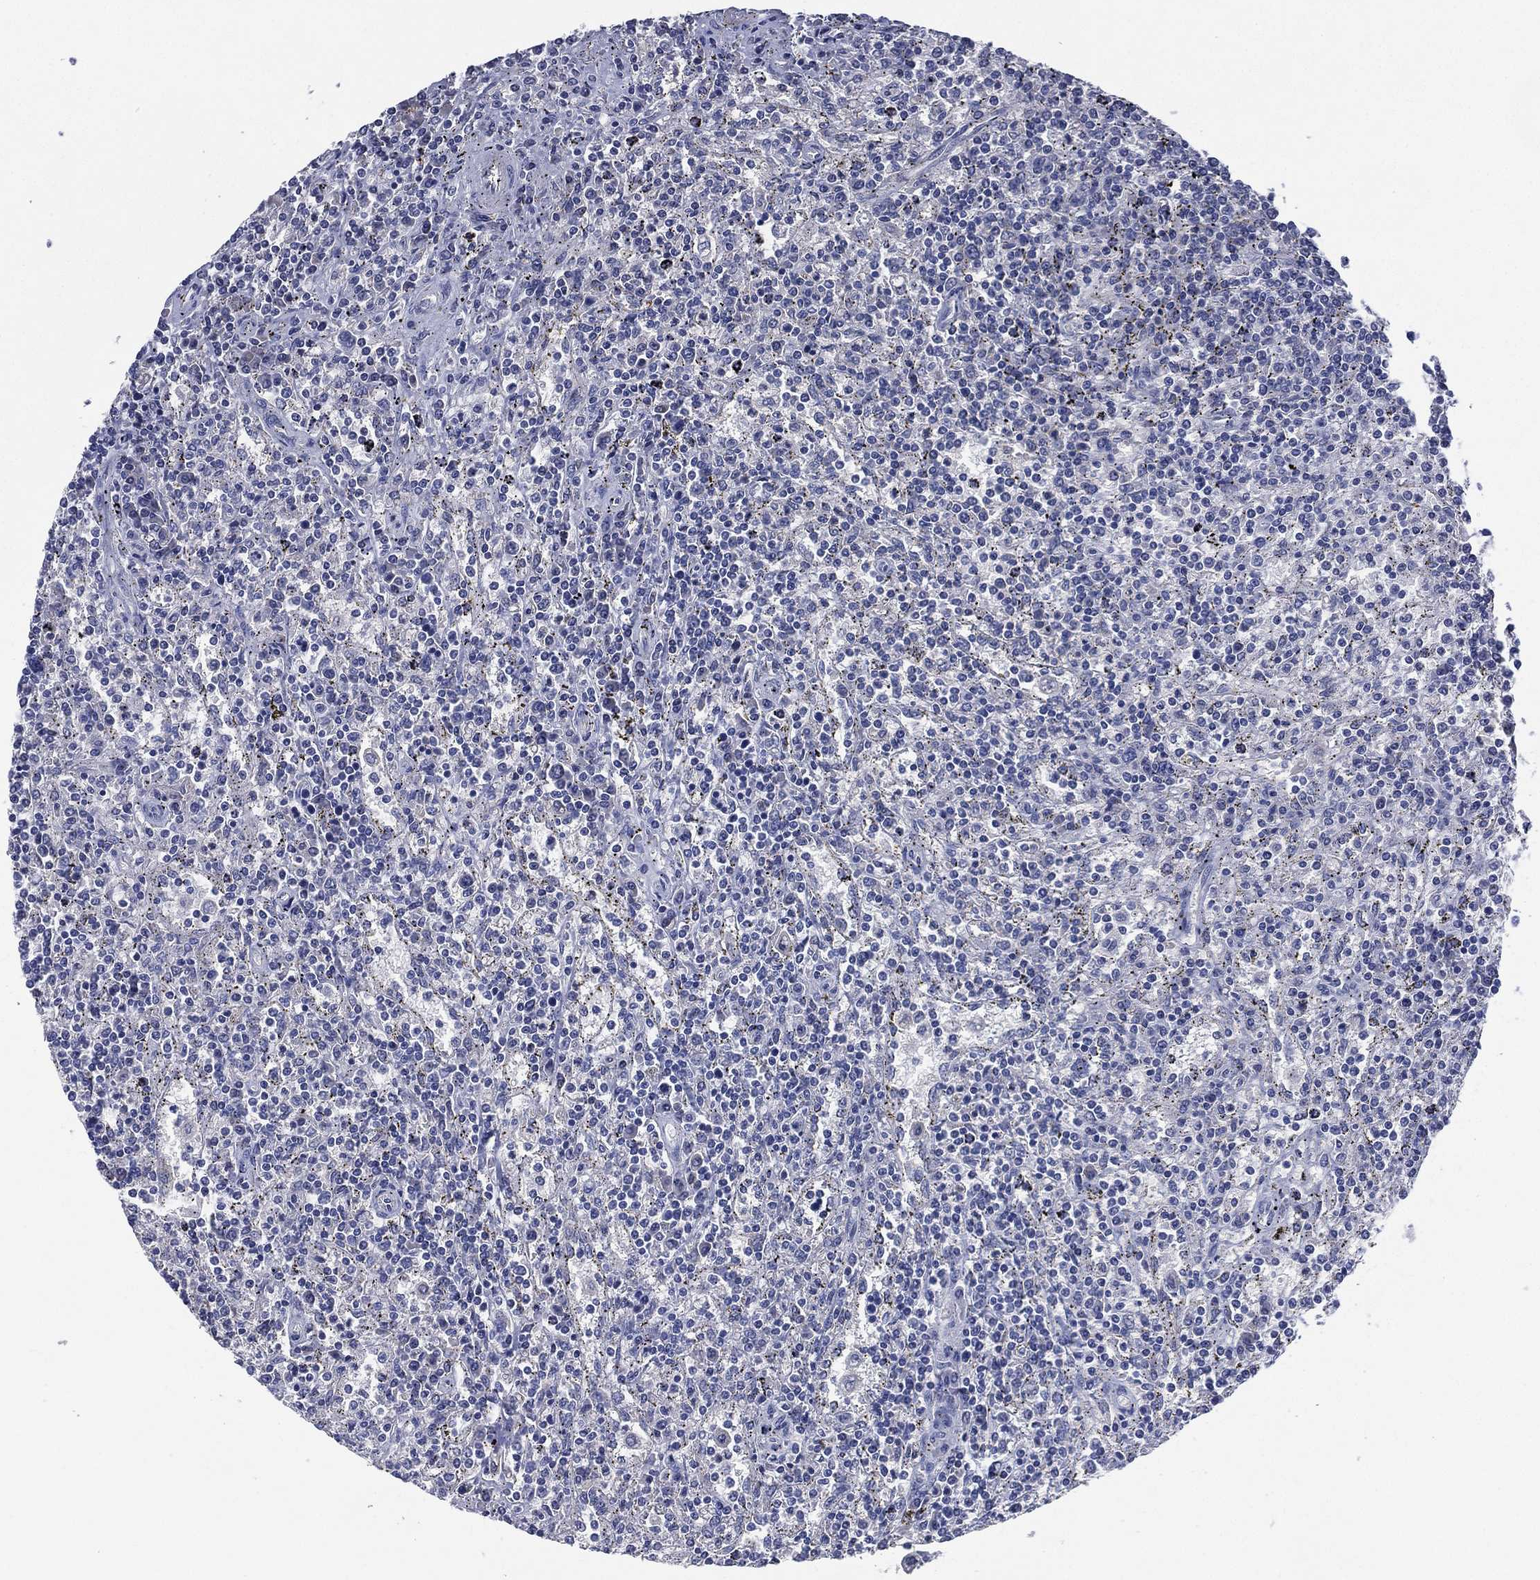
{"staining": {"intensity": "negative", "quantity": "none", "location": "none"}, "tissue": "lymphoma", "cell_type": "Tumor cells", "image_type": "cancer", "snomed": [{"axis": "morphology", "description": "Malignant lymphoma, non-Hodgkin's type, Low grade"}, {"axis": "topography", "description": "Spleen"}], "caption": "Human lymphoma stained for a protein using immunohistochemistry (IHC) reveals no positivity in tumor cells.", "gene": "KRT35", "patient": {"sex": "male", "age": 62}}